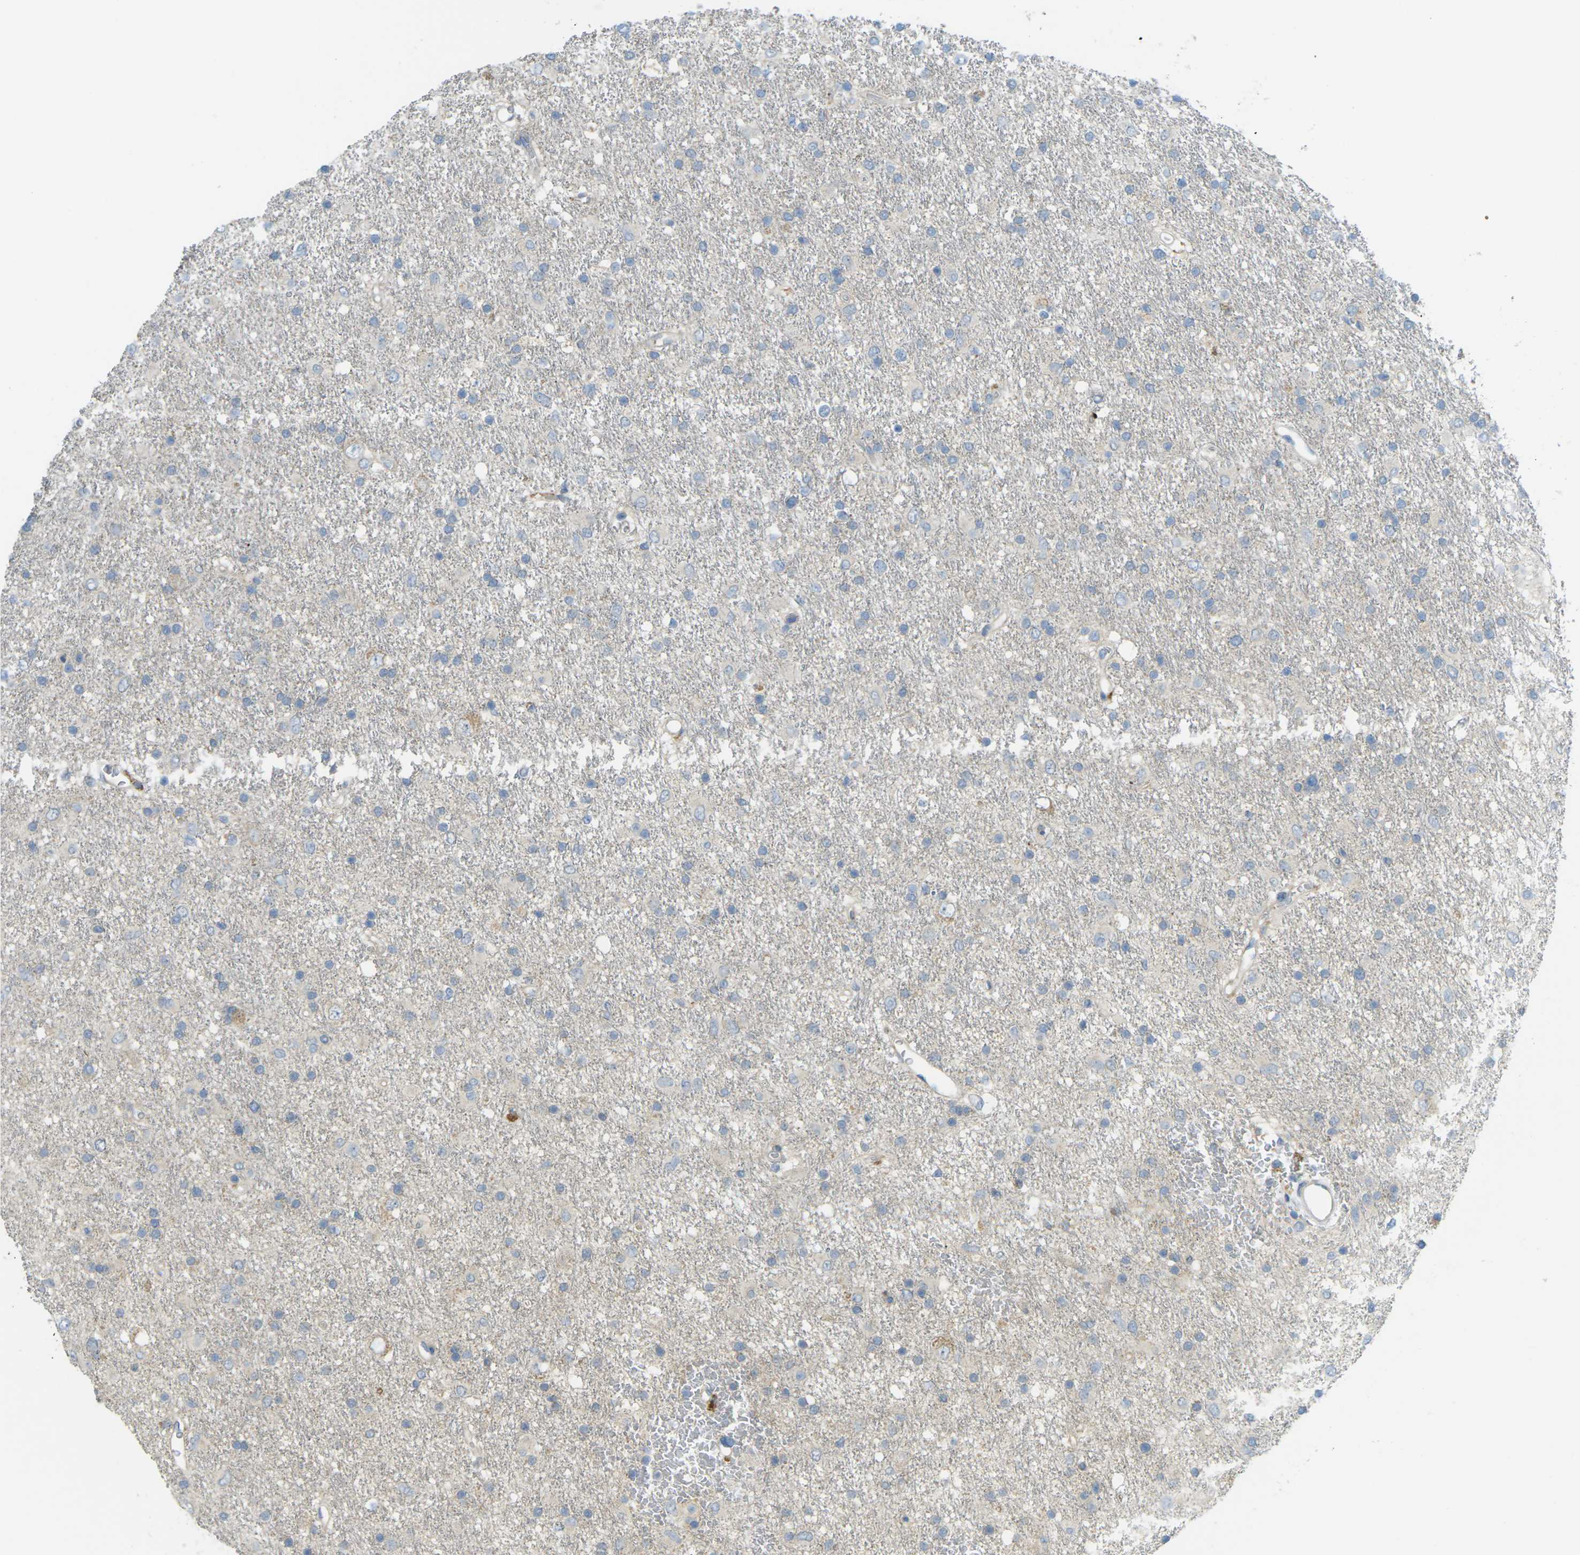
{"staining": {"intensity": "negative", "quantity": "none", "location": "none"}, "tissue": "glioma", "cell_type": "Tumor cells", "image_type": "cancer", "snomed": [{"axis": "morphology", "description": "Glioma, malignant, Low grade"}, {"axis": "topography", "description": "Brain"}], "caption": "Glioma was stained to show a protein in brown. There is no significant positivity in tumor cells.", "gene": "MYLK4", "patient": {"sex": "male", "age": 77}}